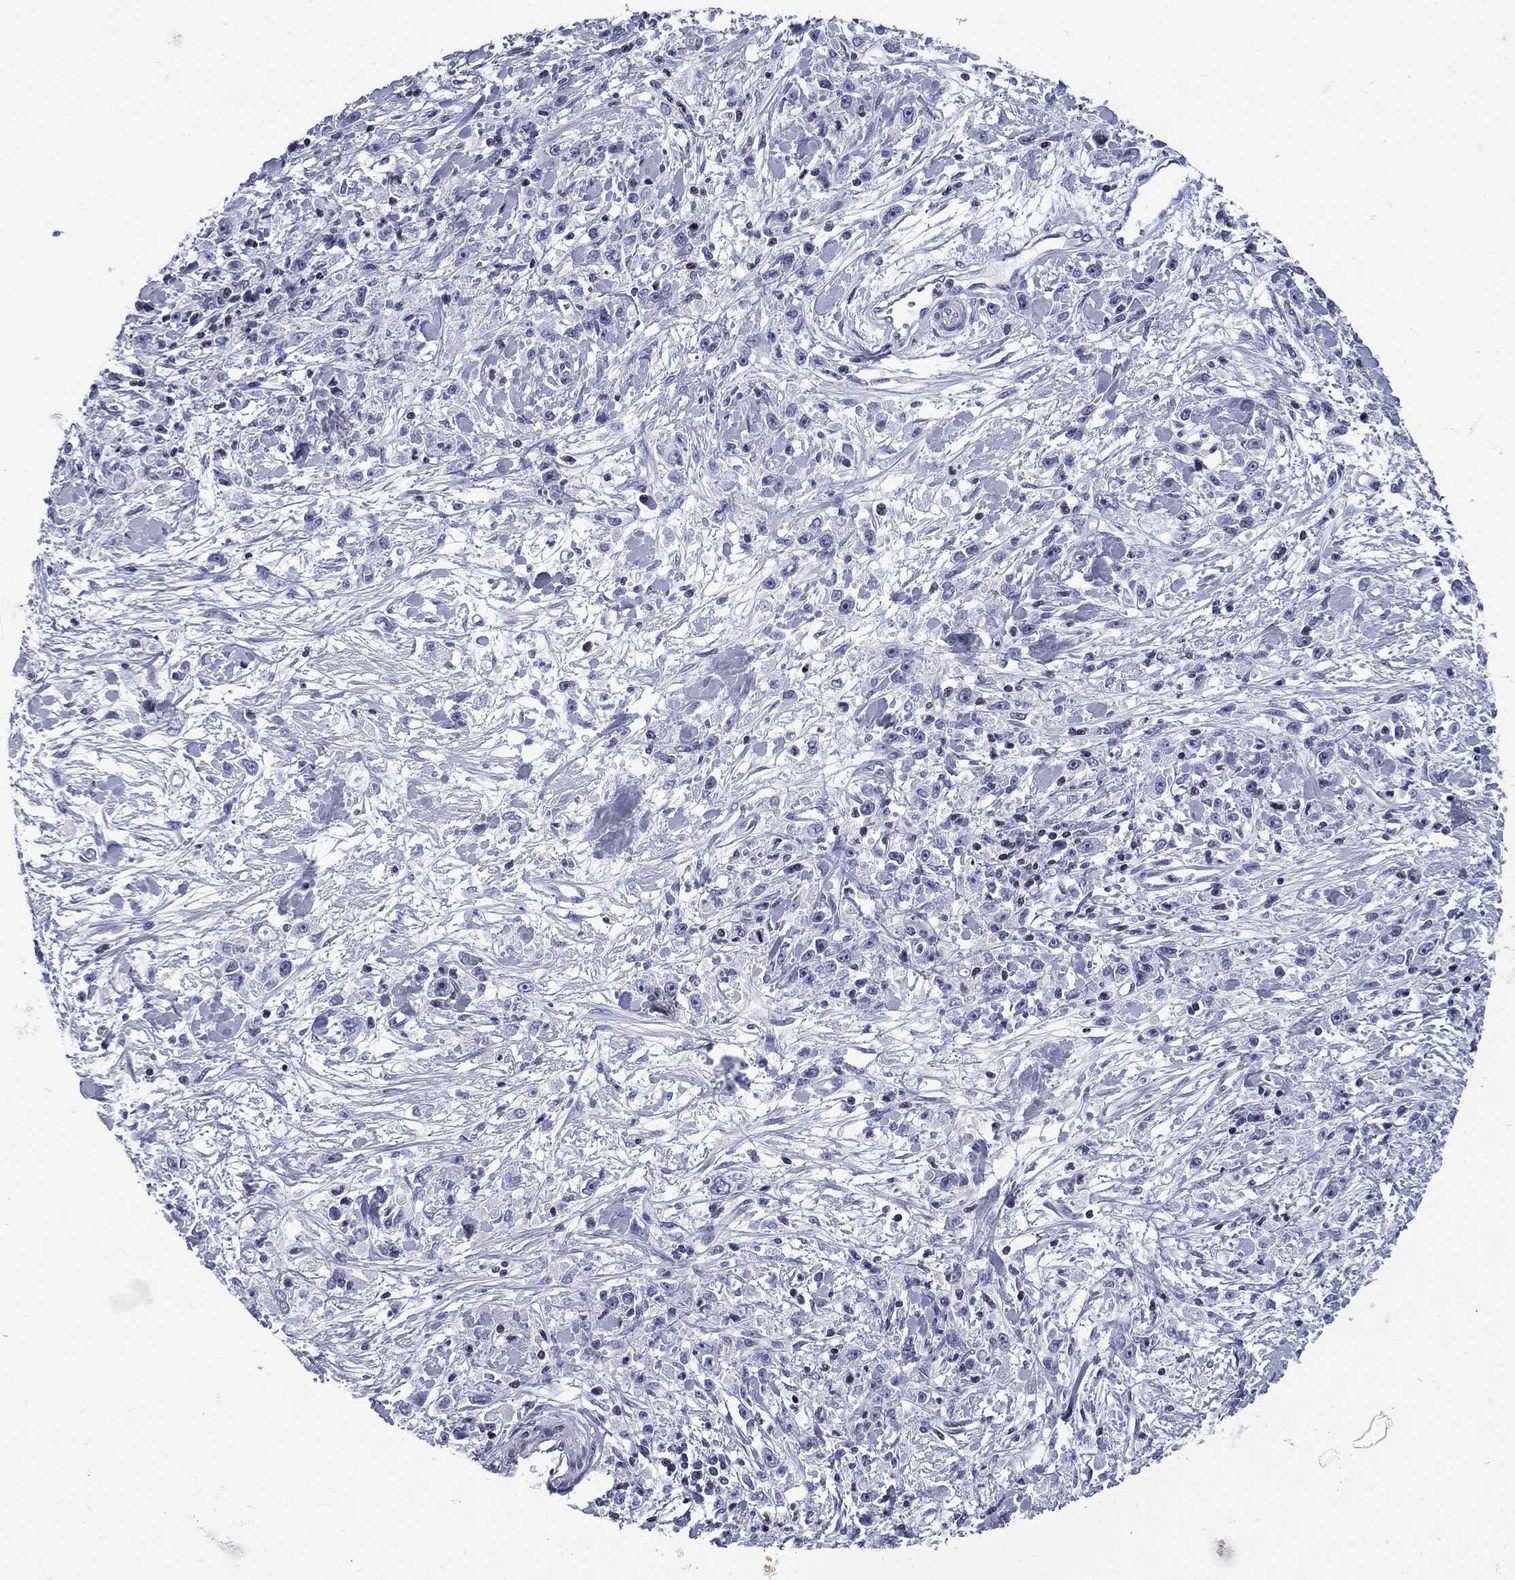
{"staining": {"intensity": "negative", "quantity": "none", "location": "none"}, "tissue": "stomach cancer", "cell_type": "Tumor cells", "image_type": "cancer", "snomed": [{"axis": "morphology", "description": "Adenocarcinoma, NOS"}, {"axis": "topography", "description": "Stomach"}], "caption": "There is no significant positivity in tumor cells of stomach cancer.", "gene": "CCDC144A", "patient": {"sex": "female", "age": 59}}